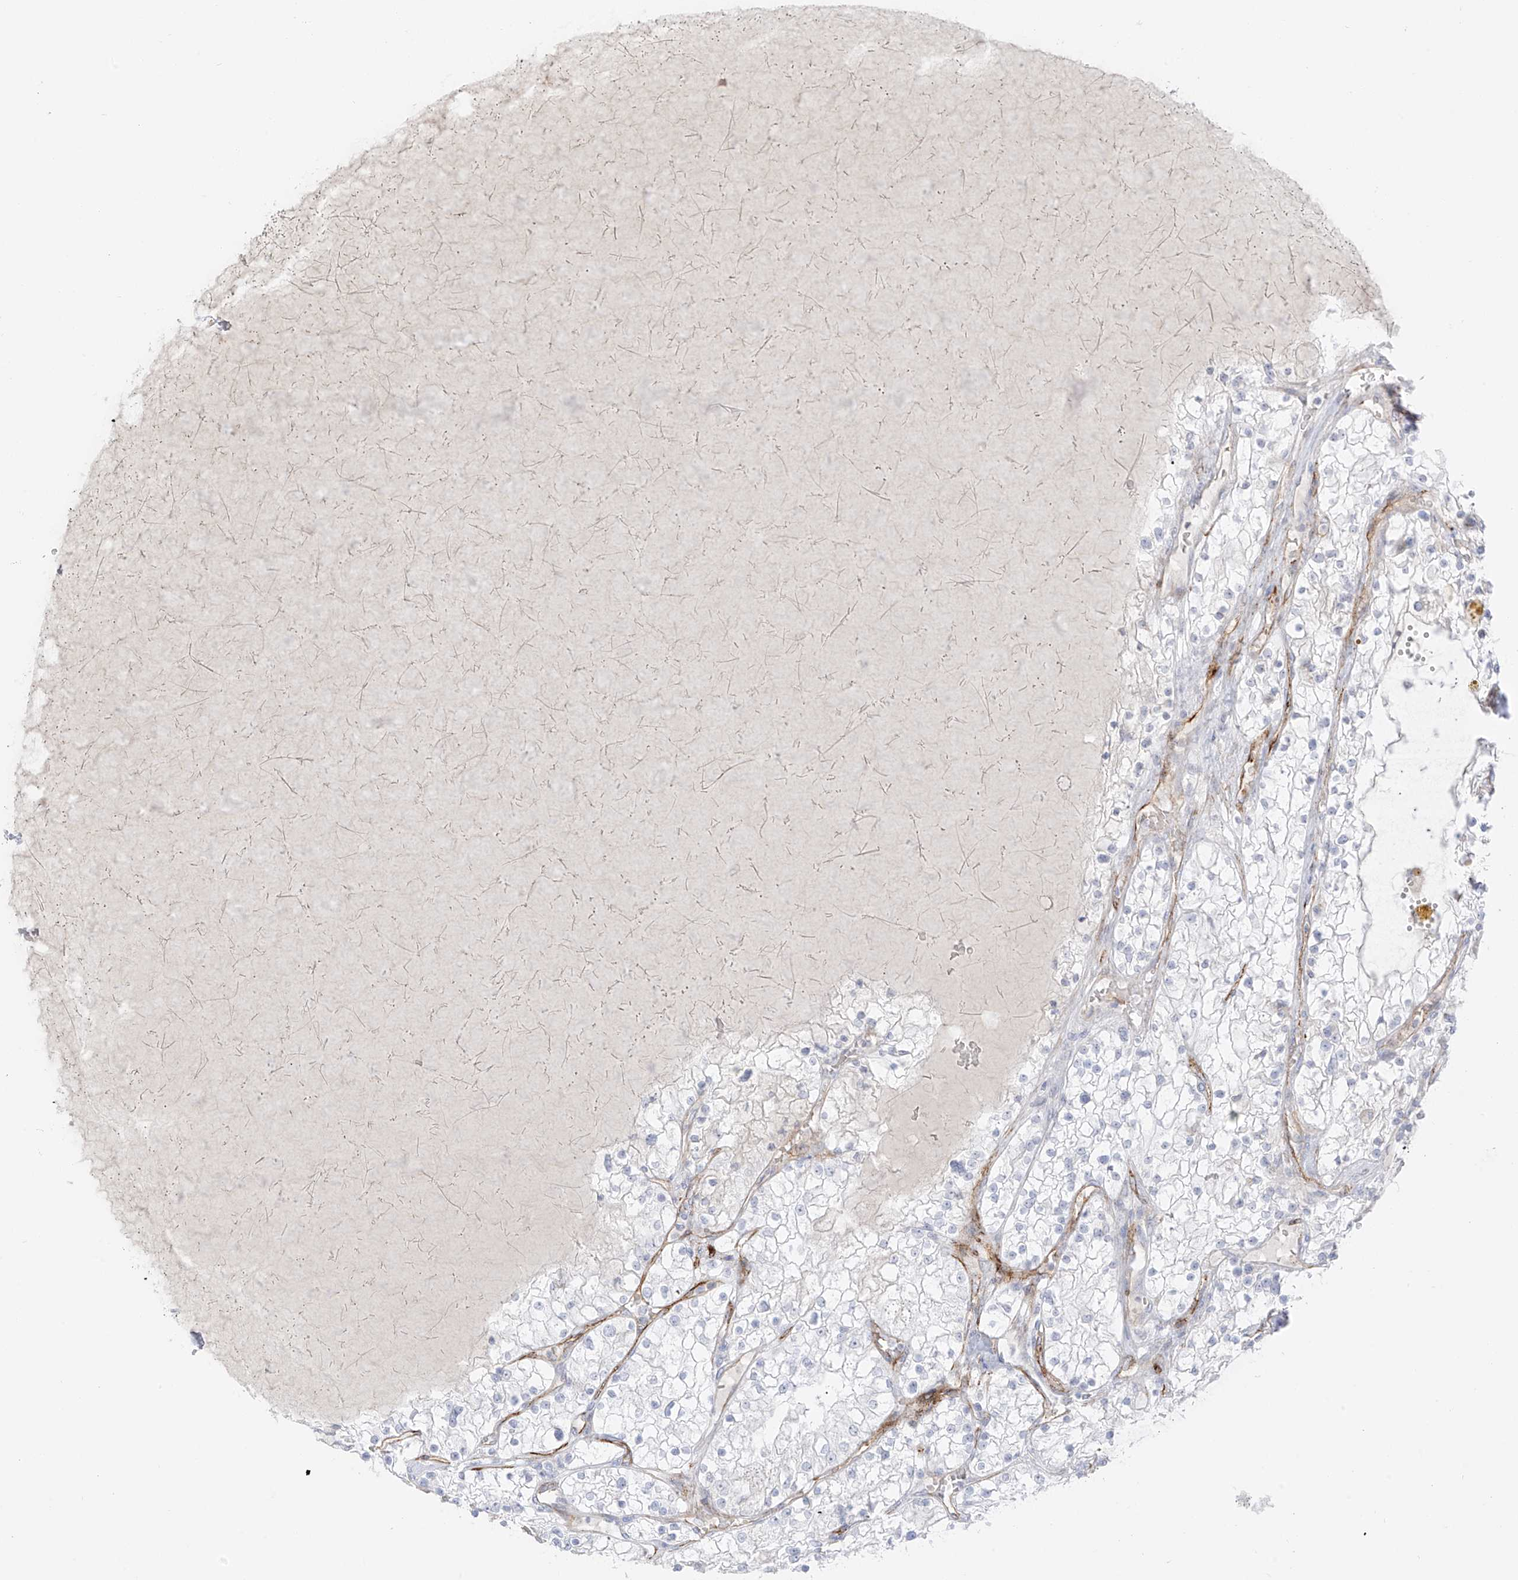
{"staining": {"intensity": "negative", "quantity": "none", "location": "none"}, "tissue": "renal cancer", "cell_type": "Tumor cells", "image_type": "cancer", "snomed": [{"axis": "morphology", "description": "Normal tissue, NOS"}, {"axis": "morphology", "description": "Adenocarcinoma, NOS"}, {"axis": "topography", "description": "Kidney"}], "caption": "Renal cancer (adenocarcinoma) stained for a protein using immunohistochemistry shows no expression tumor cells.", "gene": "C11orf87", "patient": {"sex": "male", "age": 68}}